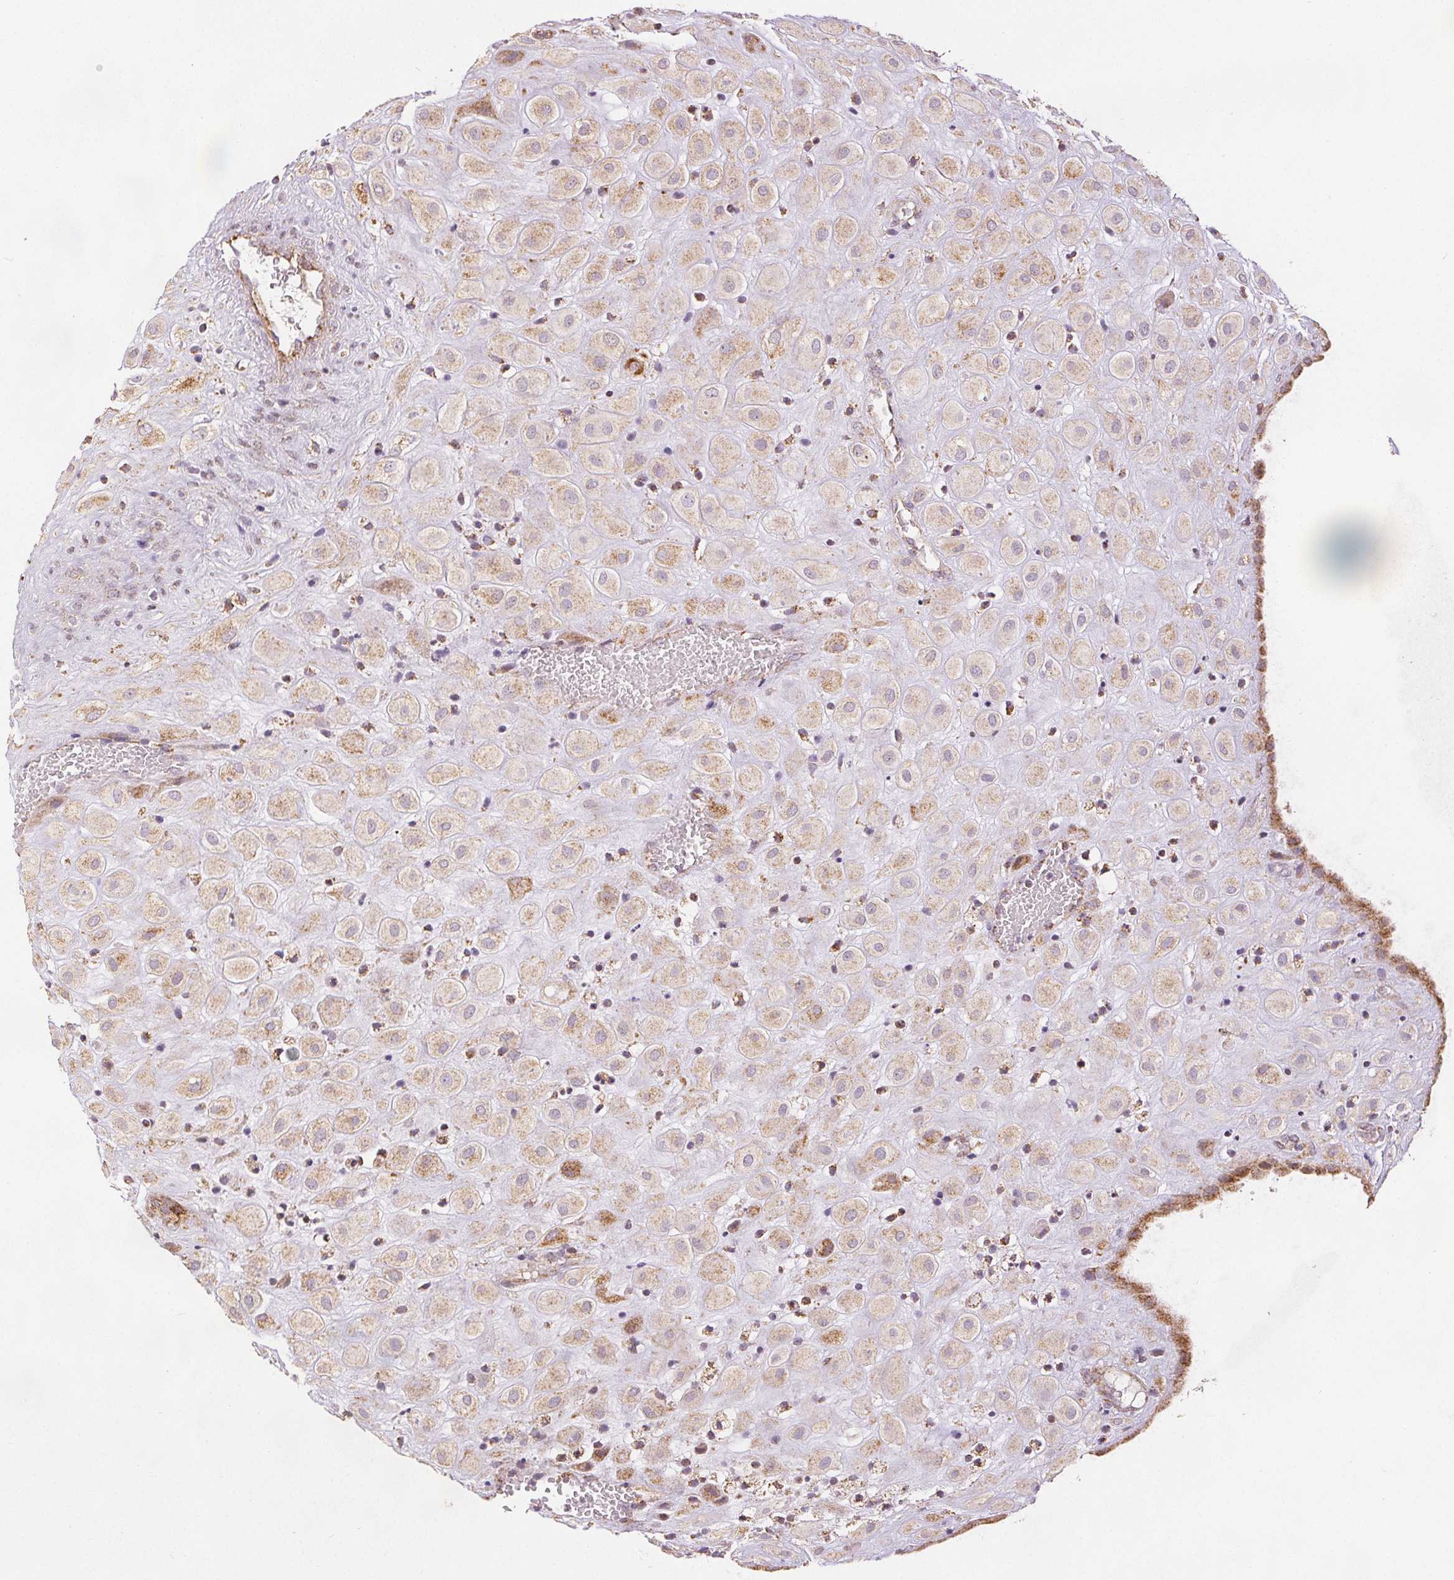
{"staining": {"intensity": "moderate", "quantity": "<25%", "location": "cytoplasmic/membranous"}, "tissue": "placenta", "cell_type": "Decidual cells", "image_type": "normal", "snomed": [{"axis": "morphology", "description": "Normal tissue, NOS"}, {"axis": "topography", "description": "Placenta"}], "caption": "Decidual cells display moderate cytoplasmic/membranous expression in approximately <25% of cells in benign placenta.", "gene": "SDHB", "patient": {"sex": "female", "age": 24}}